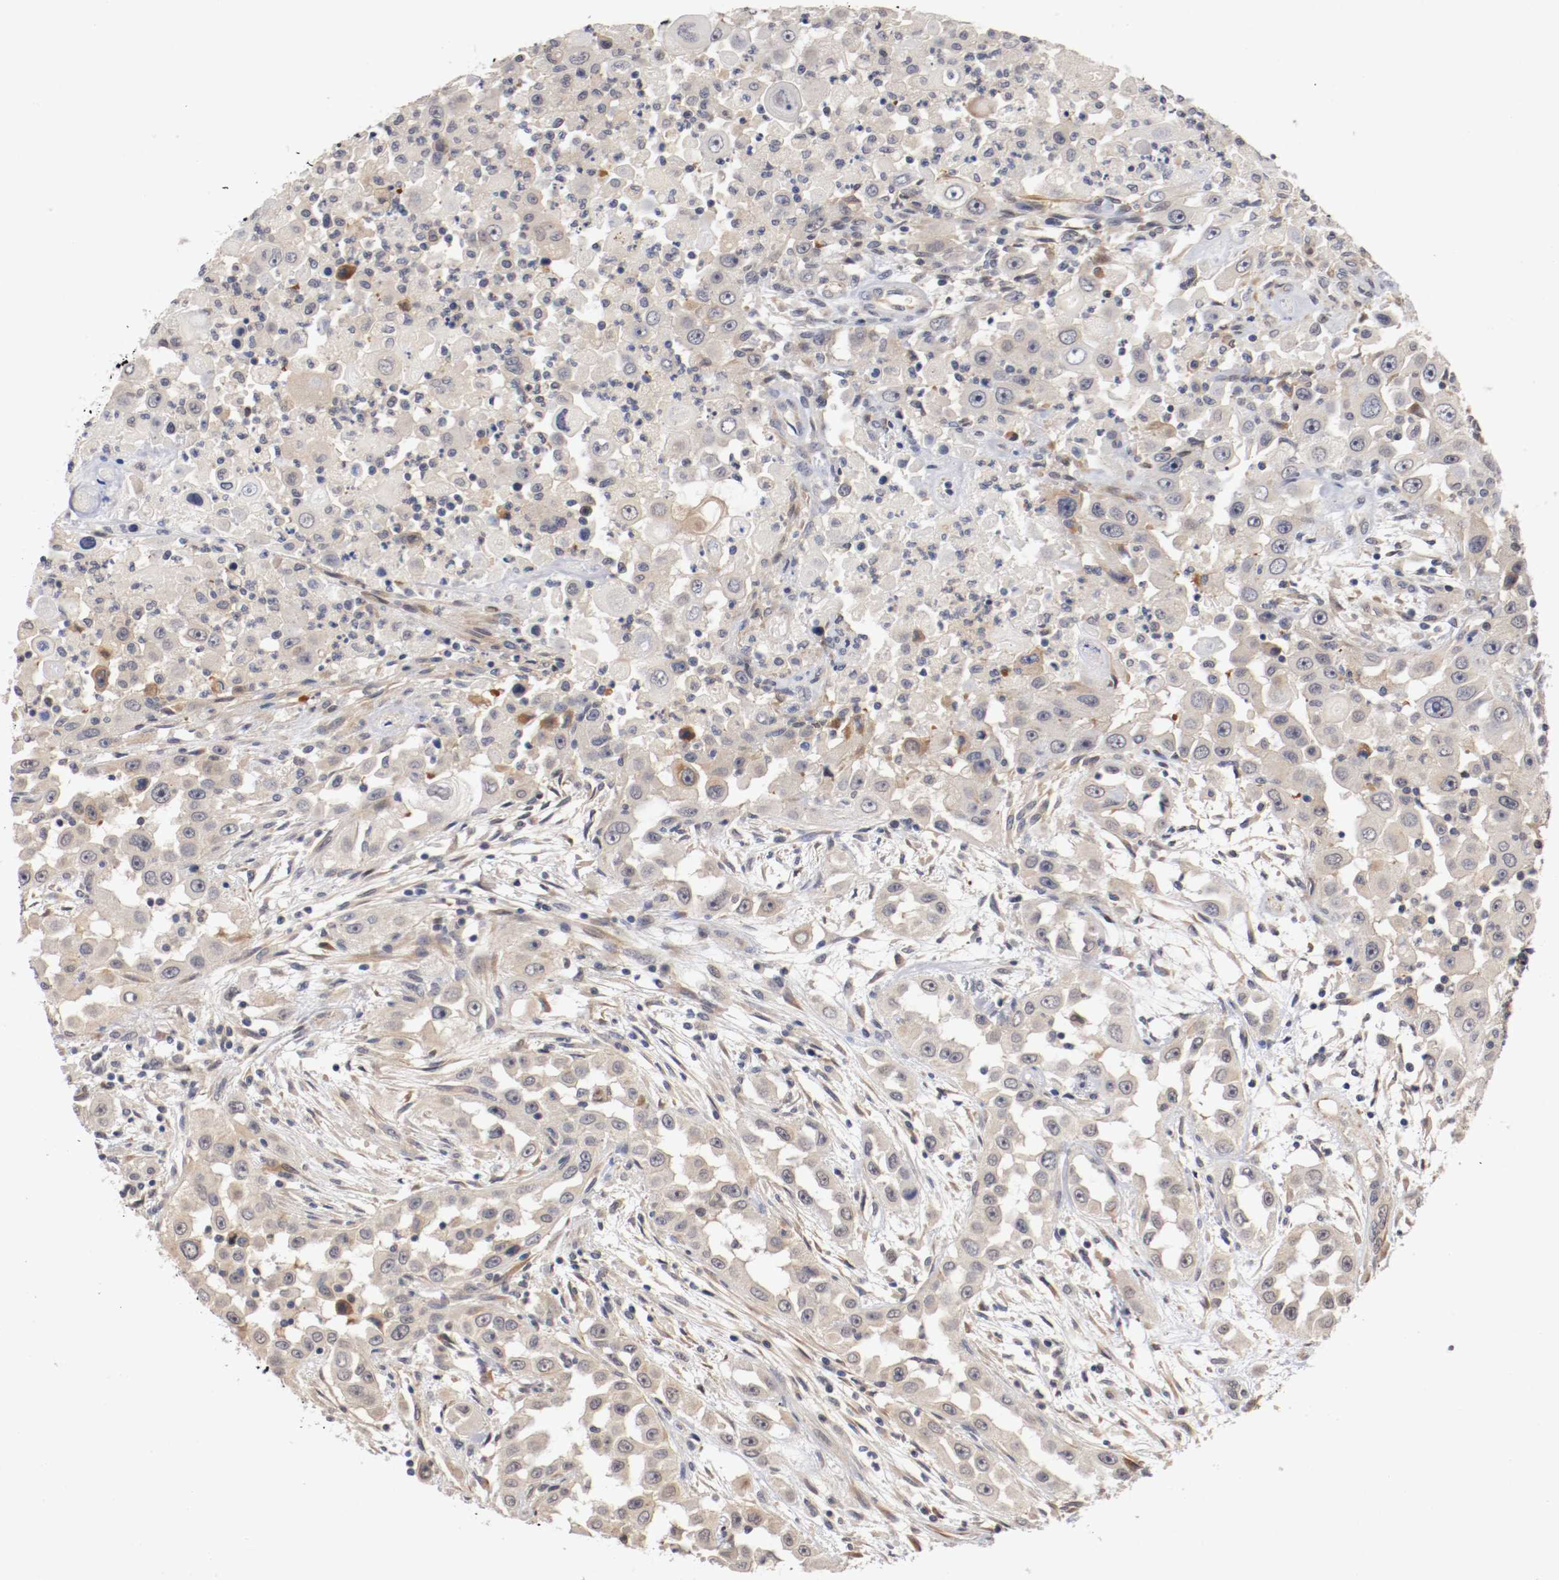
{"staining": {"intensity": "weak", "quantity": "<25%", "location": "cytoplasmic/membranous"}, "tissue": "head and neck cancer", "cell_type": "Tumor cells", "image_type": "cancer", "snomed": [{"axis": "morphology", "description": "Carcinoma, NOS"}, {"axis": "topography", "description": "Head-Neck"}], "caption": "An immunohistochemistry photomicrograph of head and neck carcinoma is shown. There is no staining in tumor cells of head and neck carcinoma.", "gene": "RBM23", "patient": {"sex": "male", "age": 87}}